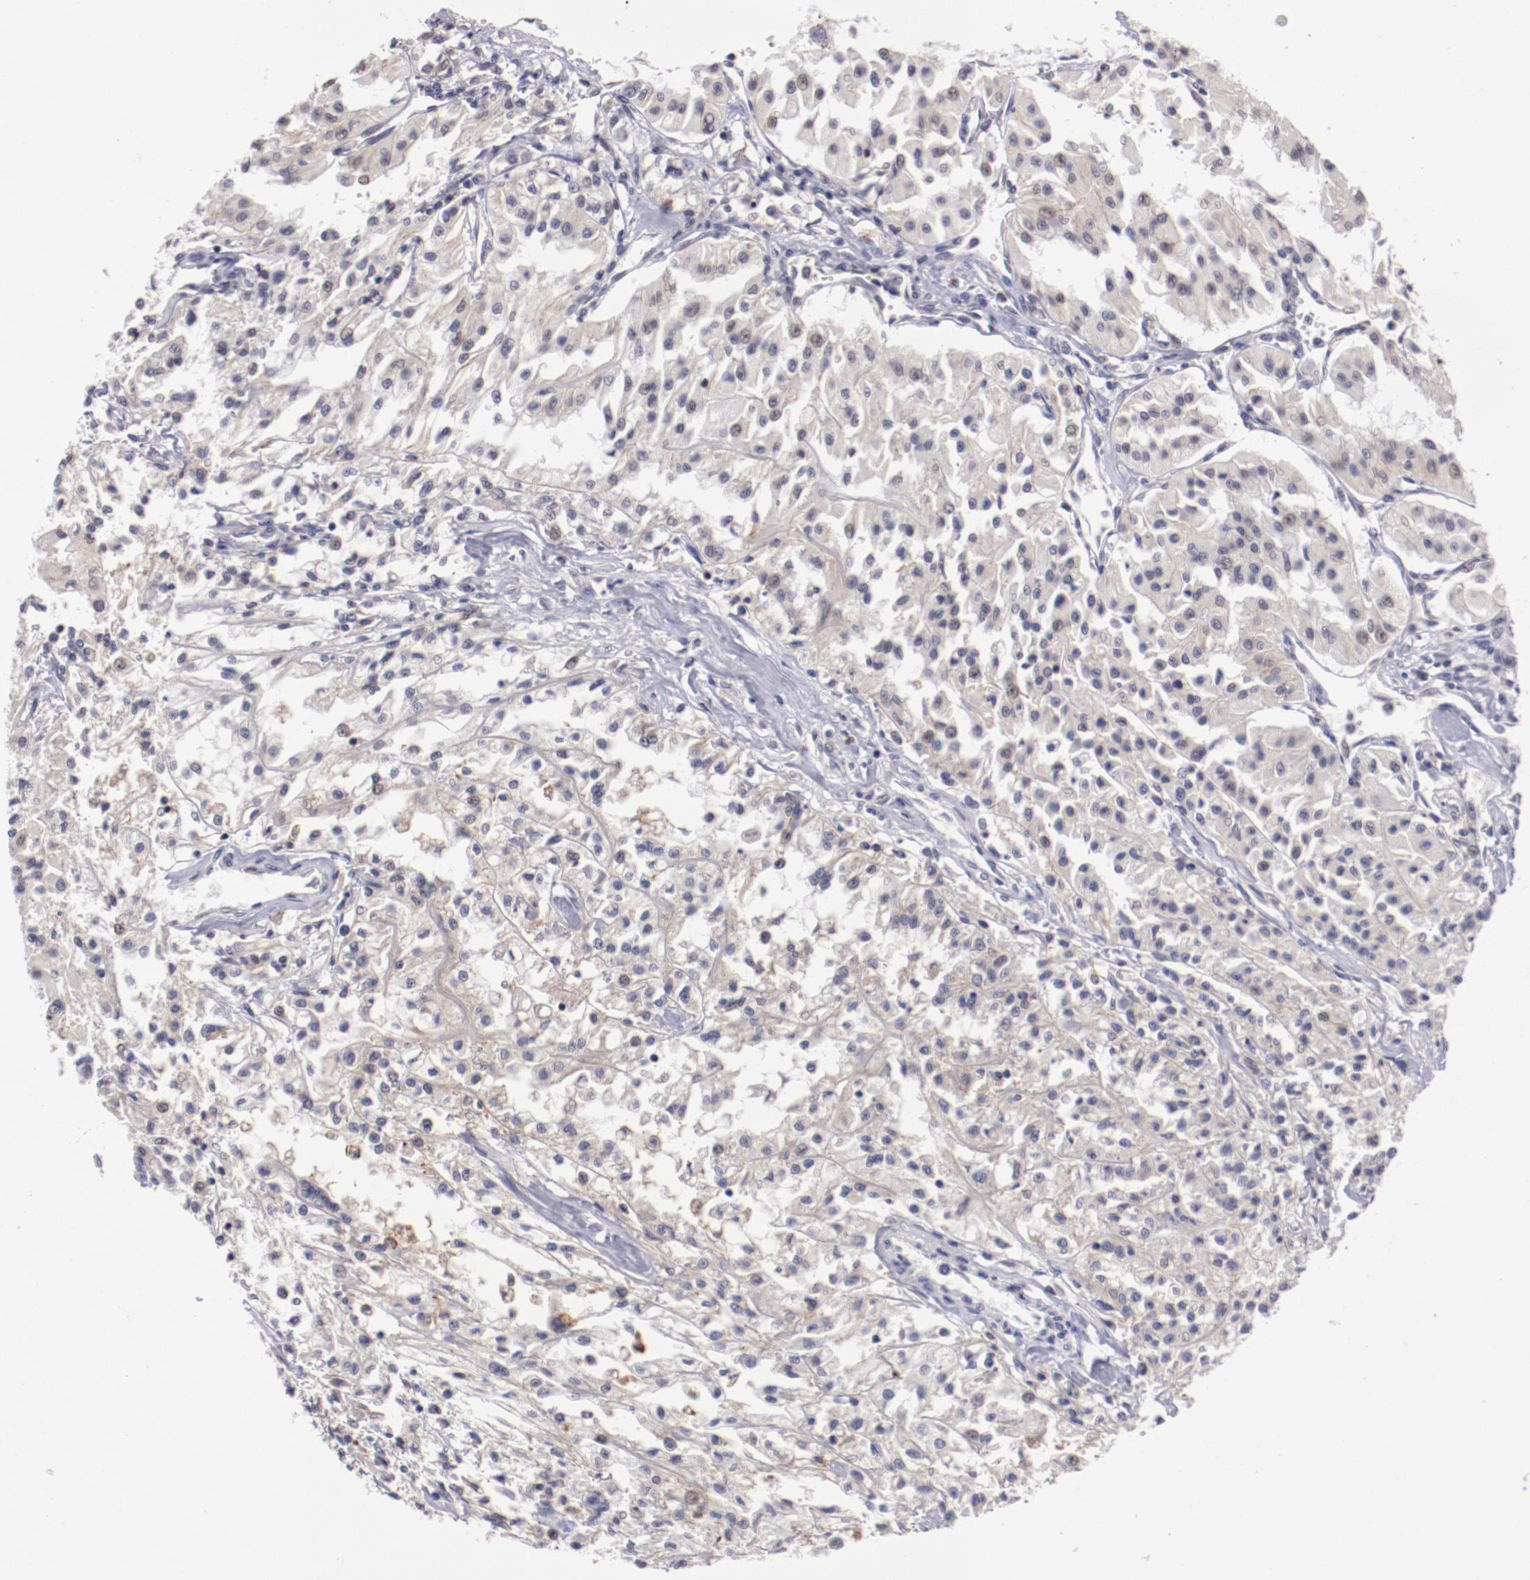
{"staining": {"intensity": "weak", "quantity": "<25%", "location": "nuclear"}, "tissue": "renal cancer", "cell_type": "Tumor cells", "image_type": "cancer", "snomed": [{"axis": "morphology", "description": "Adenocarcinoma, NOS"}, {"axis": "topography", "description": "Kidney"}], "caption": "This is a micrograph of immunohistochemistry (IHC) staining of renal cancer, which shows no expression in tumor cells.", "gene": "NRXN3", "patient": {"sex": "male", "age": 78}}